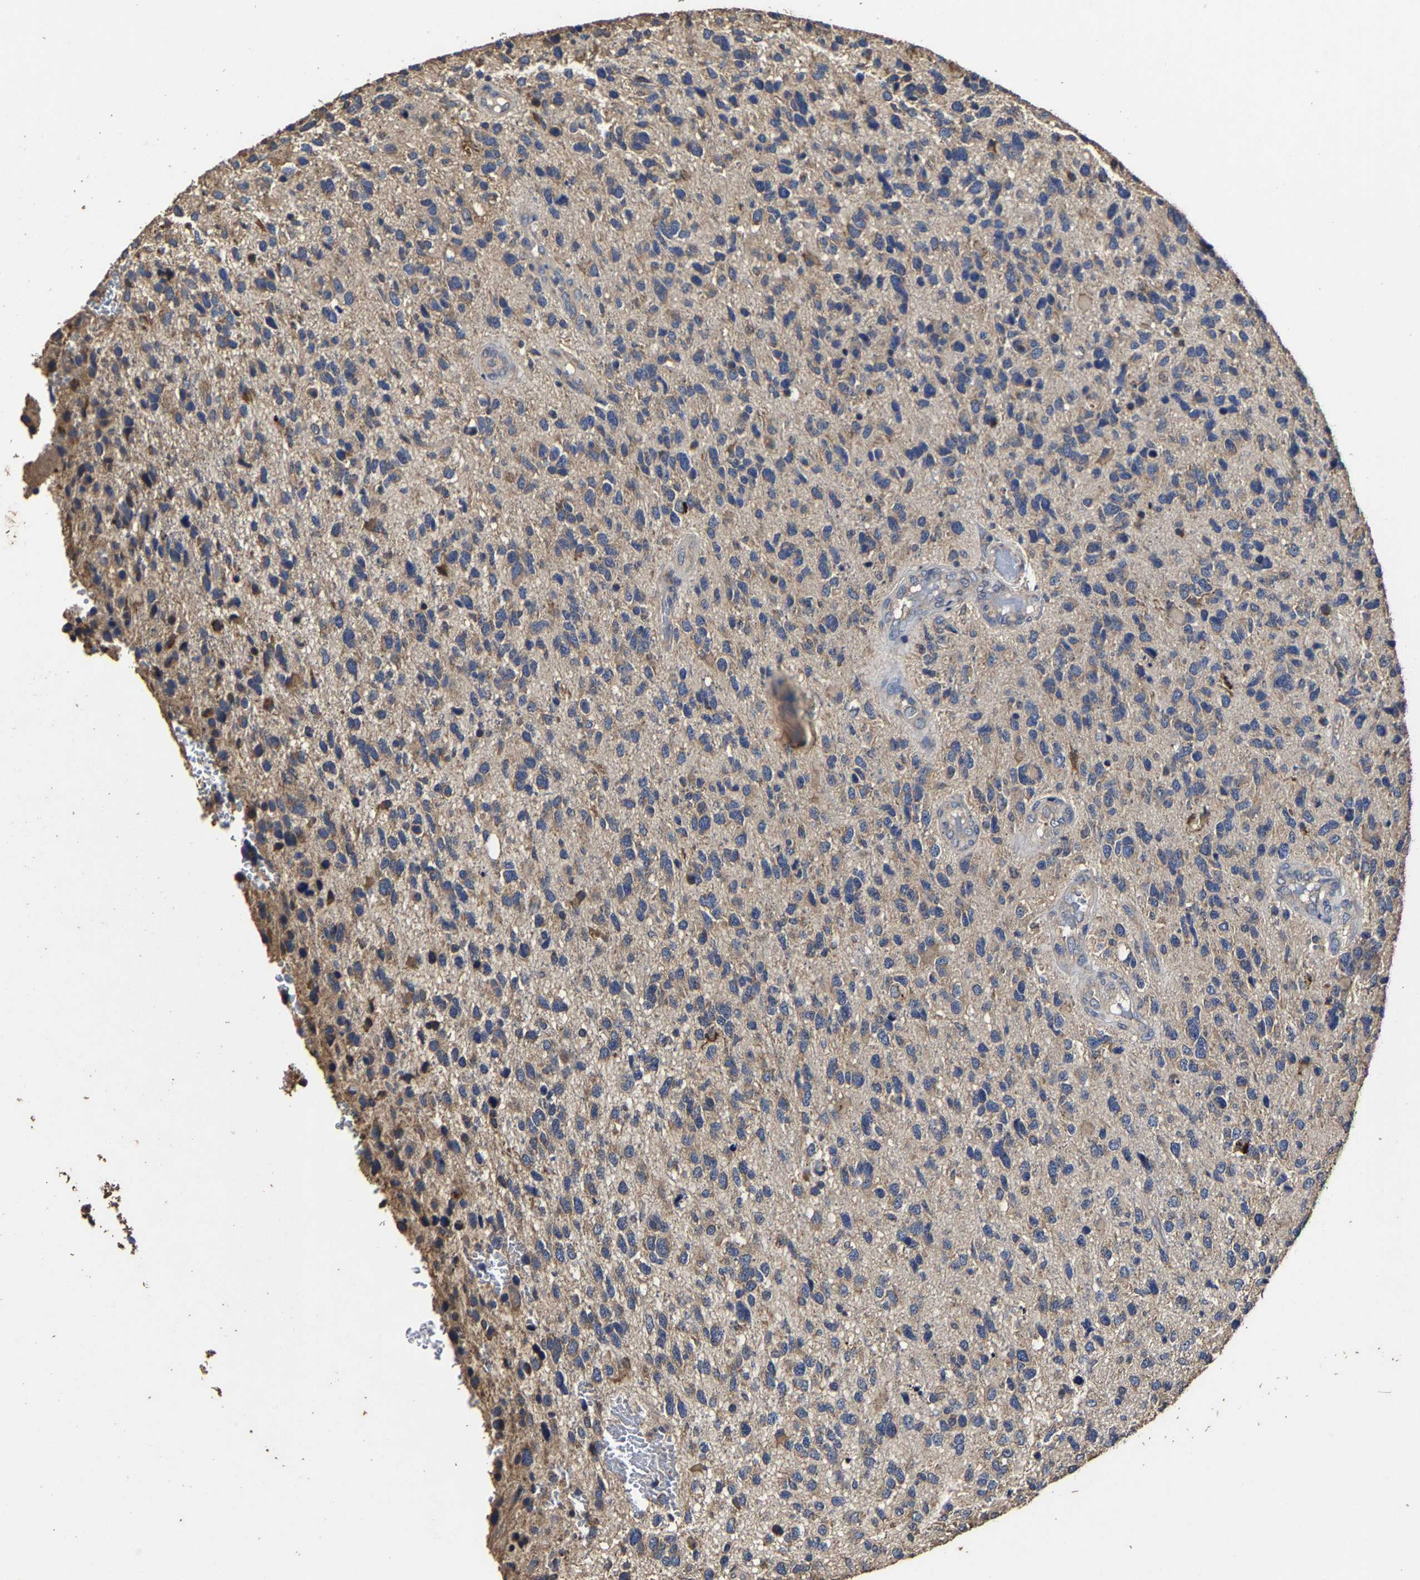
{"staining": {"intensity": "weak", "quantity": "<25%", "location": "cytoplasmic/membranous"}, "tissue": "glioma", "cell_type": "Tumor cells", "image_type": "cancer", "snomed": [{"axis": "morphology", "description": "Glioma, malignant, High grade"}, {"axis": "topography", "description": "Brain"}], "caption": "High-grade glioma (malignant) stained for a protein using immunohistochemistry exhibits no expression tumor cells.", "gene": "PPM1K", "patient": {"sex": "female", "age": 58}}